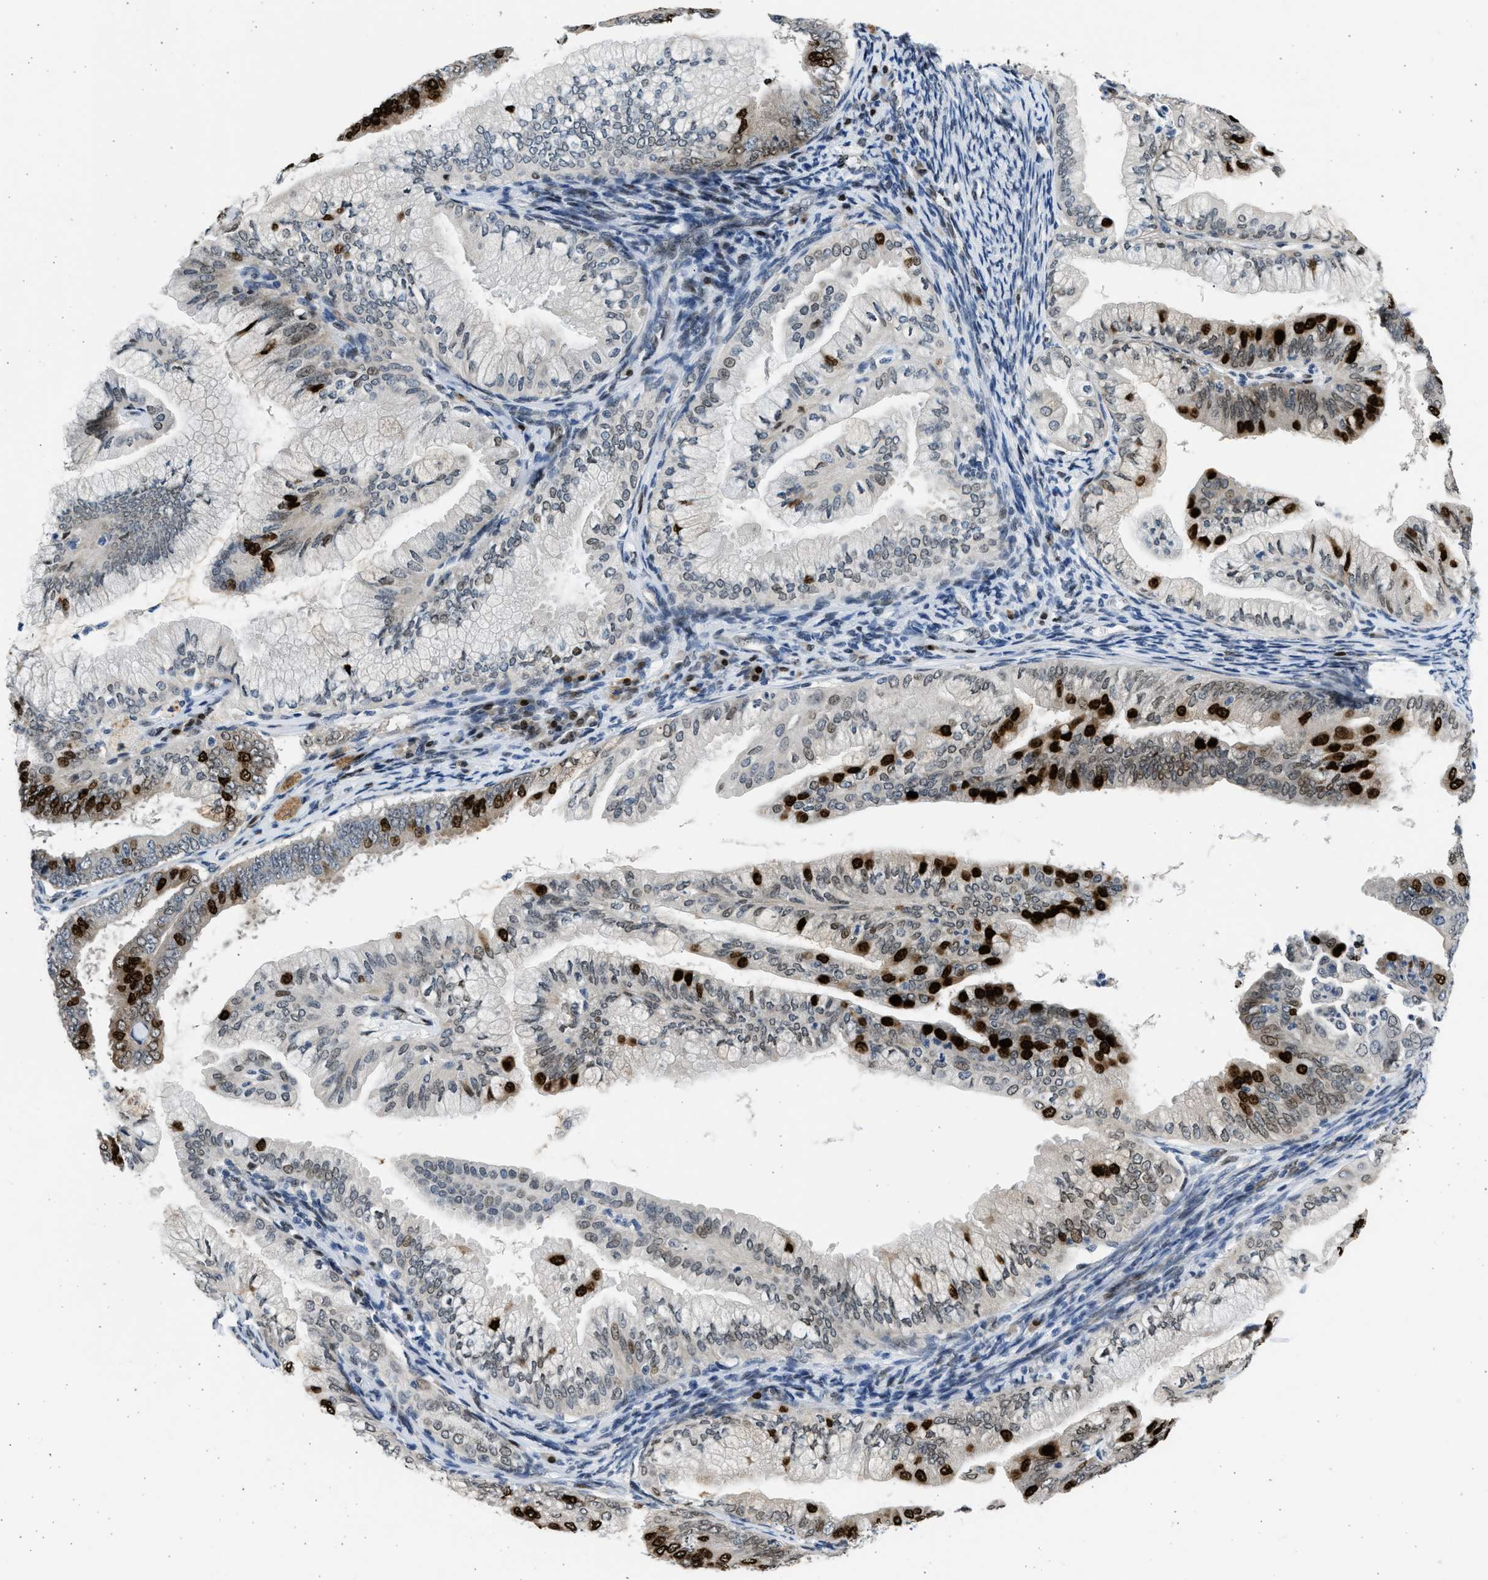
{"staining": {"intensity": "strong", "quantity": "25%-75%", "location": "nuclear"}, "tissue": "endometrial cancer", "cell_type": "Tumor cells", "image_type": "cancer", "snomed": [{"axis": "morphology", "description": "Adenocarcinoma, NOS"}, {"axis": "topography", "description": "Endometrium"}], "caption": "Endometrial adenocarcinoma stained with a protein marker demonstrates strong staining in tumor cells.", "gene": "HMGN3", "patient": {"sex": "female", "age": 63}}